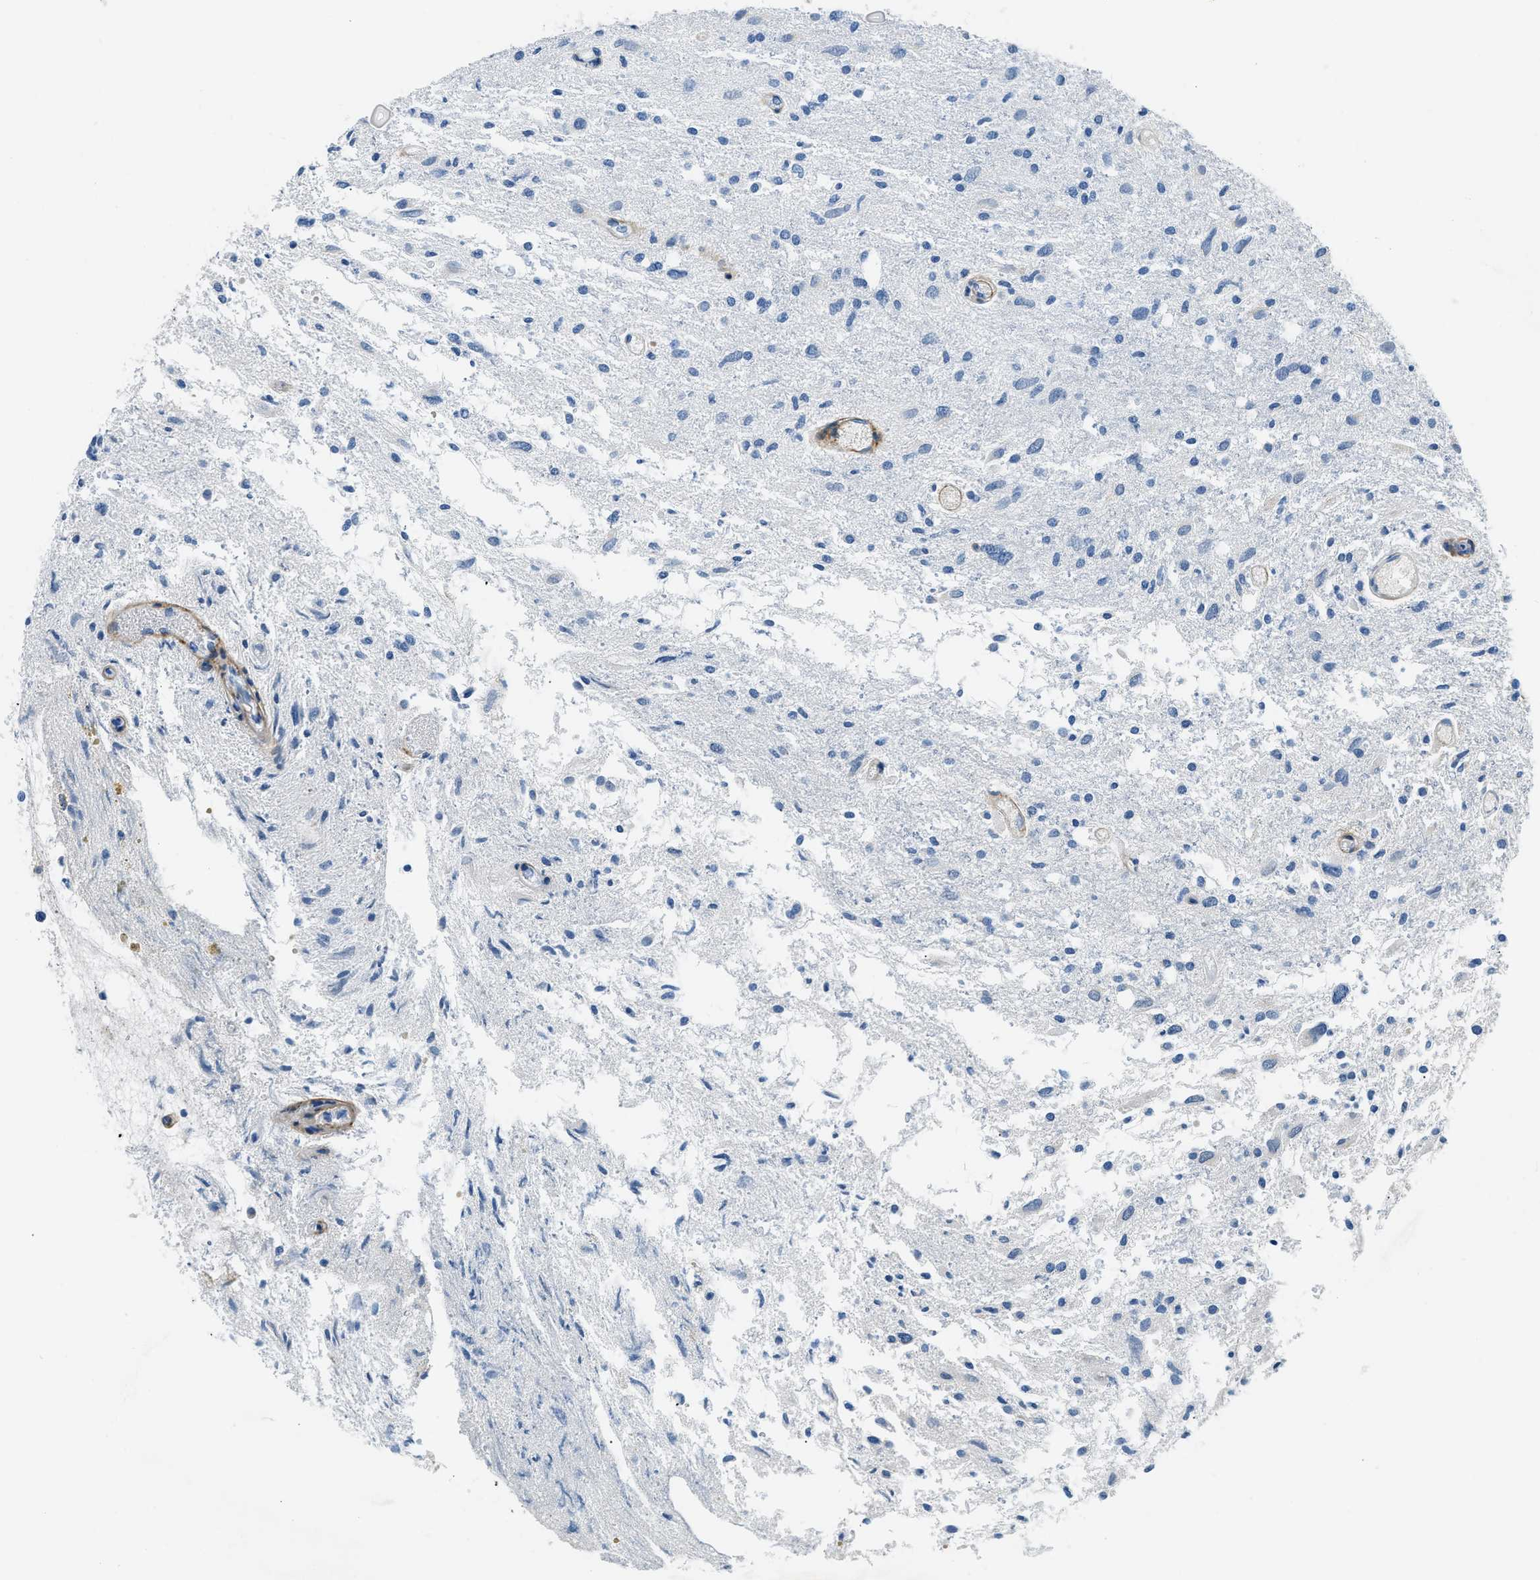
{"staining": {"intensity": "negative", "quantity": "none", "location": "none"}, "tissue": "glioma", "cell_type": "Tumor cells", "image_type": "cancer", "snomed": [{"axis": "morphology", "description": "Glioma, malignant, High grade"}, {"axis": "topography", "description": "Brain"}], "caption": "Protein analysis of glioma shows no significant expression in tumor cells.", "gene": "COL15A1", "patient": {"sex": "female", "age": 59}}